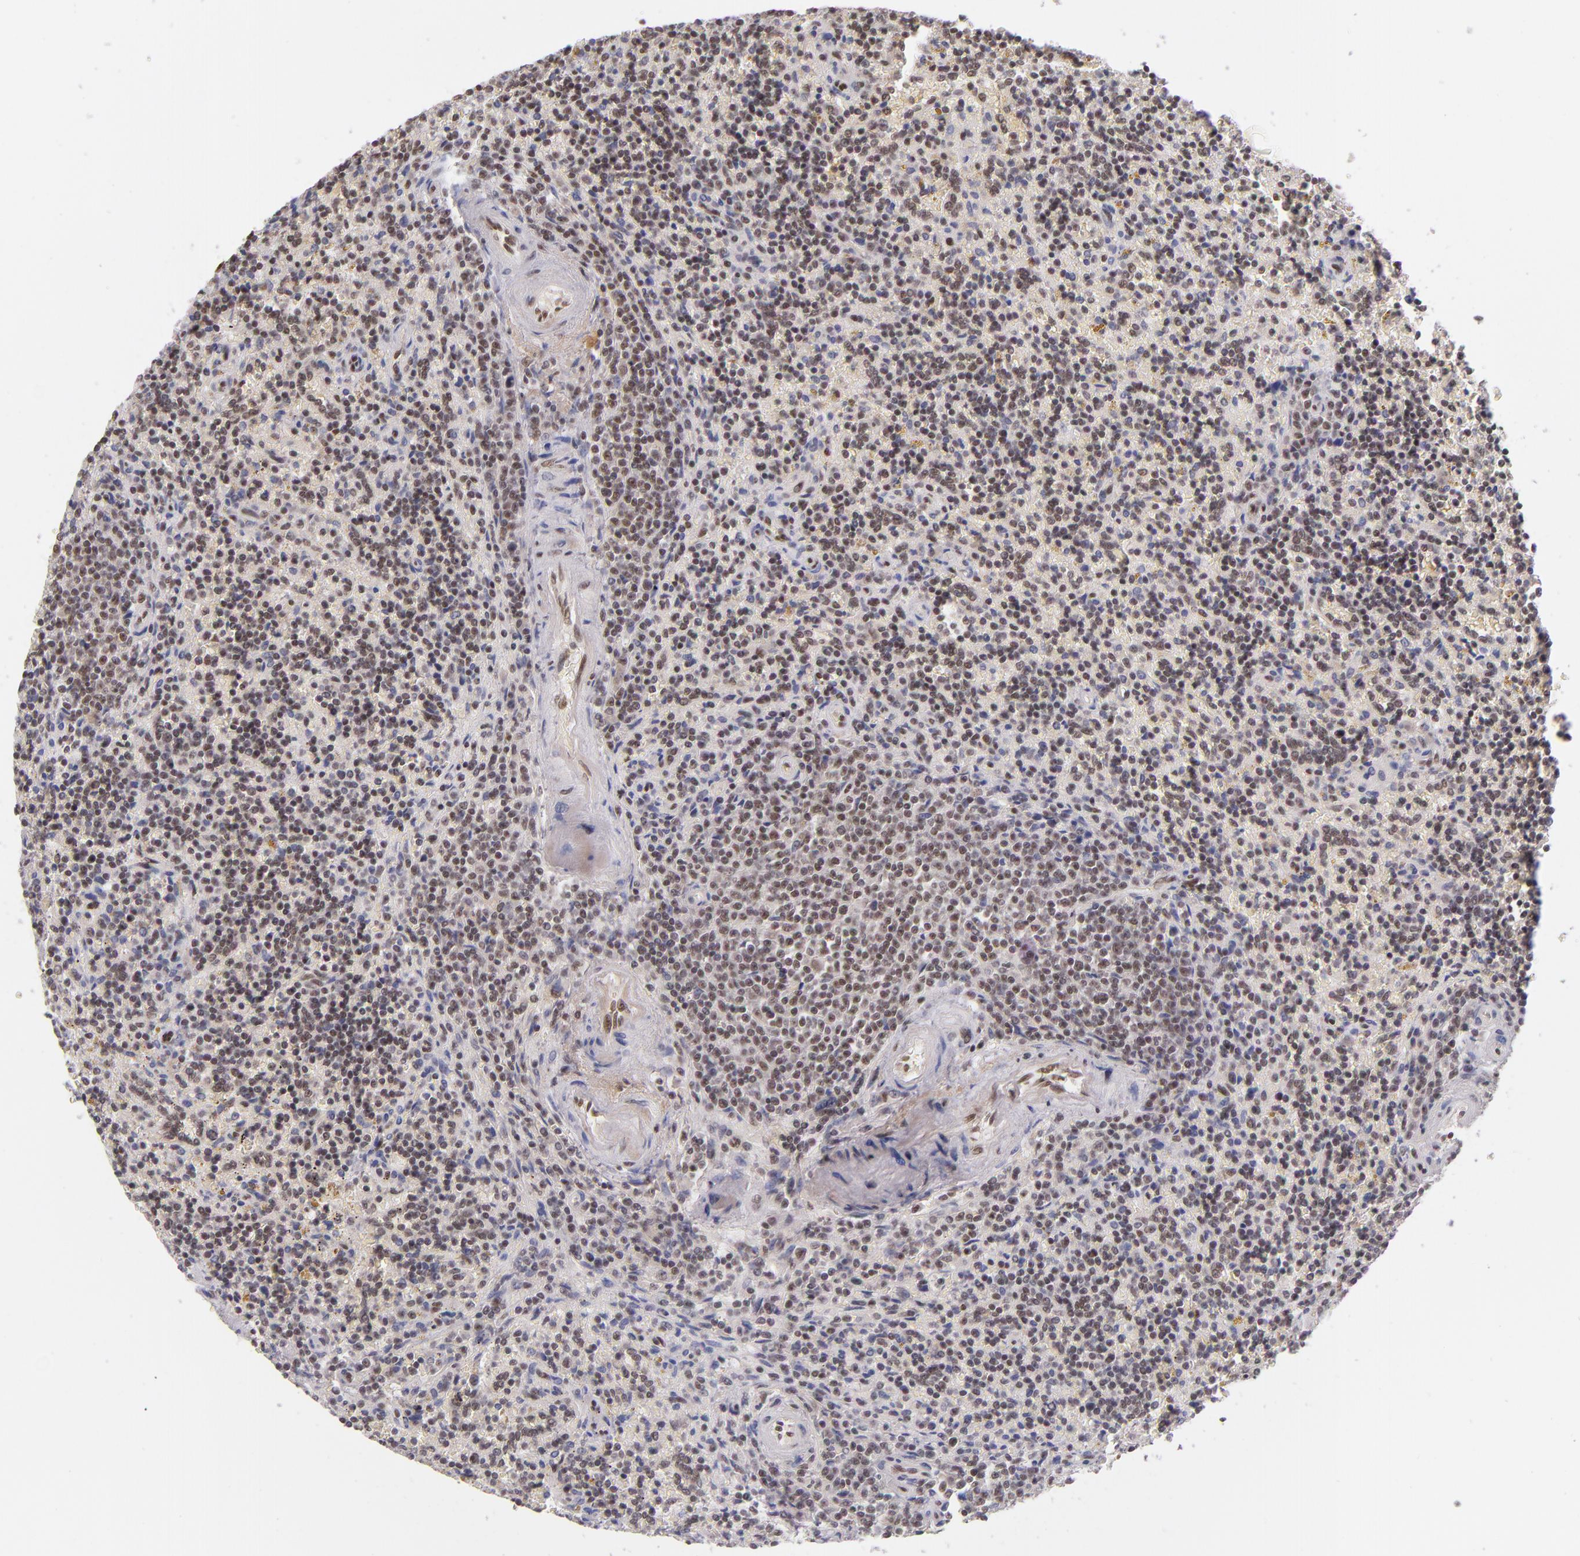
{"staining": {"intensity": "moderate", "quantity": ">75%", "location": "nuclear"}, "tissue": "lymphoma", "cell_type": "Tumor cells", "image_type": "cancer", "snomed": [{"axis": "morphology", "description": "Malignant lymphoma, non-Hodgkin's type, Low grade"}, {"axis": "topography", "description": "Spleen"}], "caption": "Protein expression by immunohistochemistry displays moderate nuclear positivity in about >75% of tumor cells in low-grade malignant lymphoma, non-Hodgkin's type.", "gene": "ZNF148", "patient": {"sex": "male", "age": 67}}